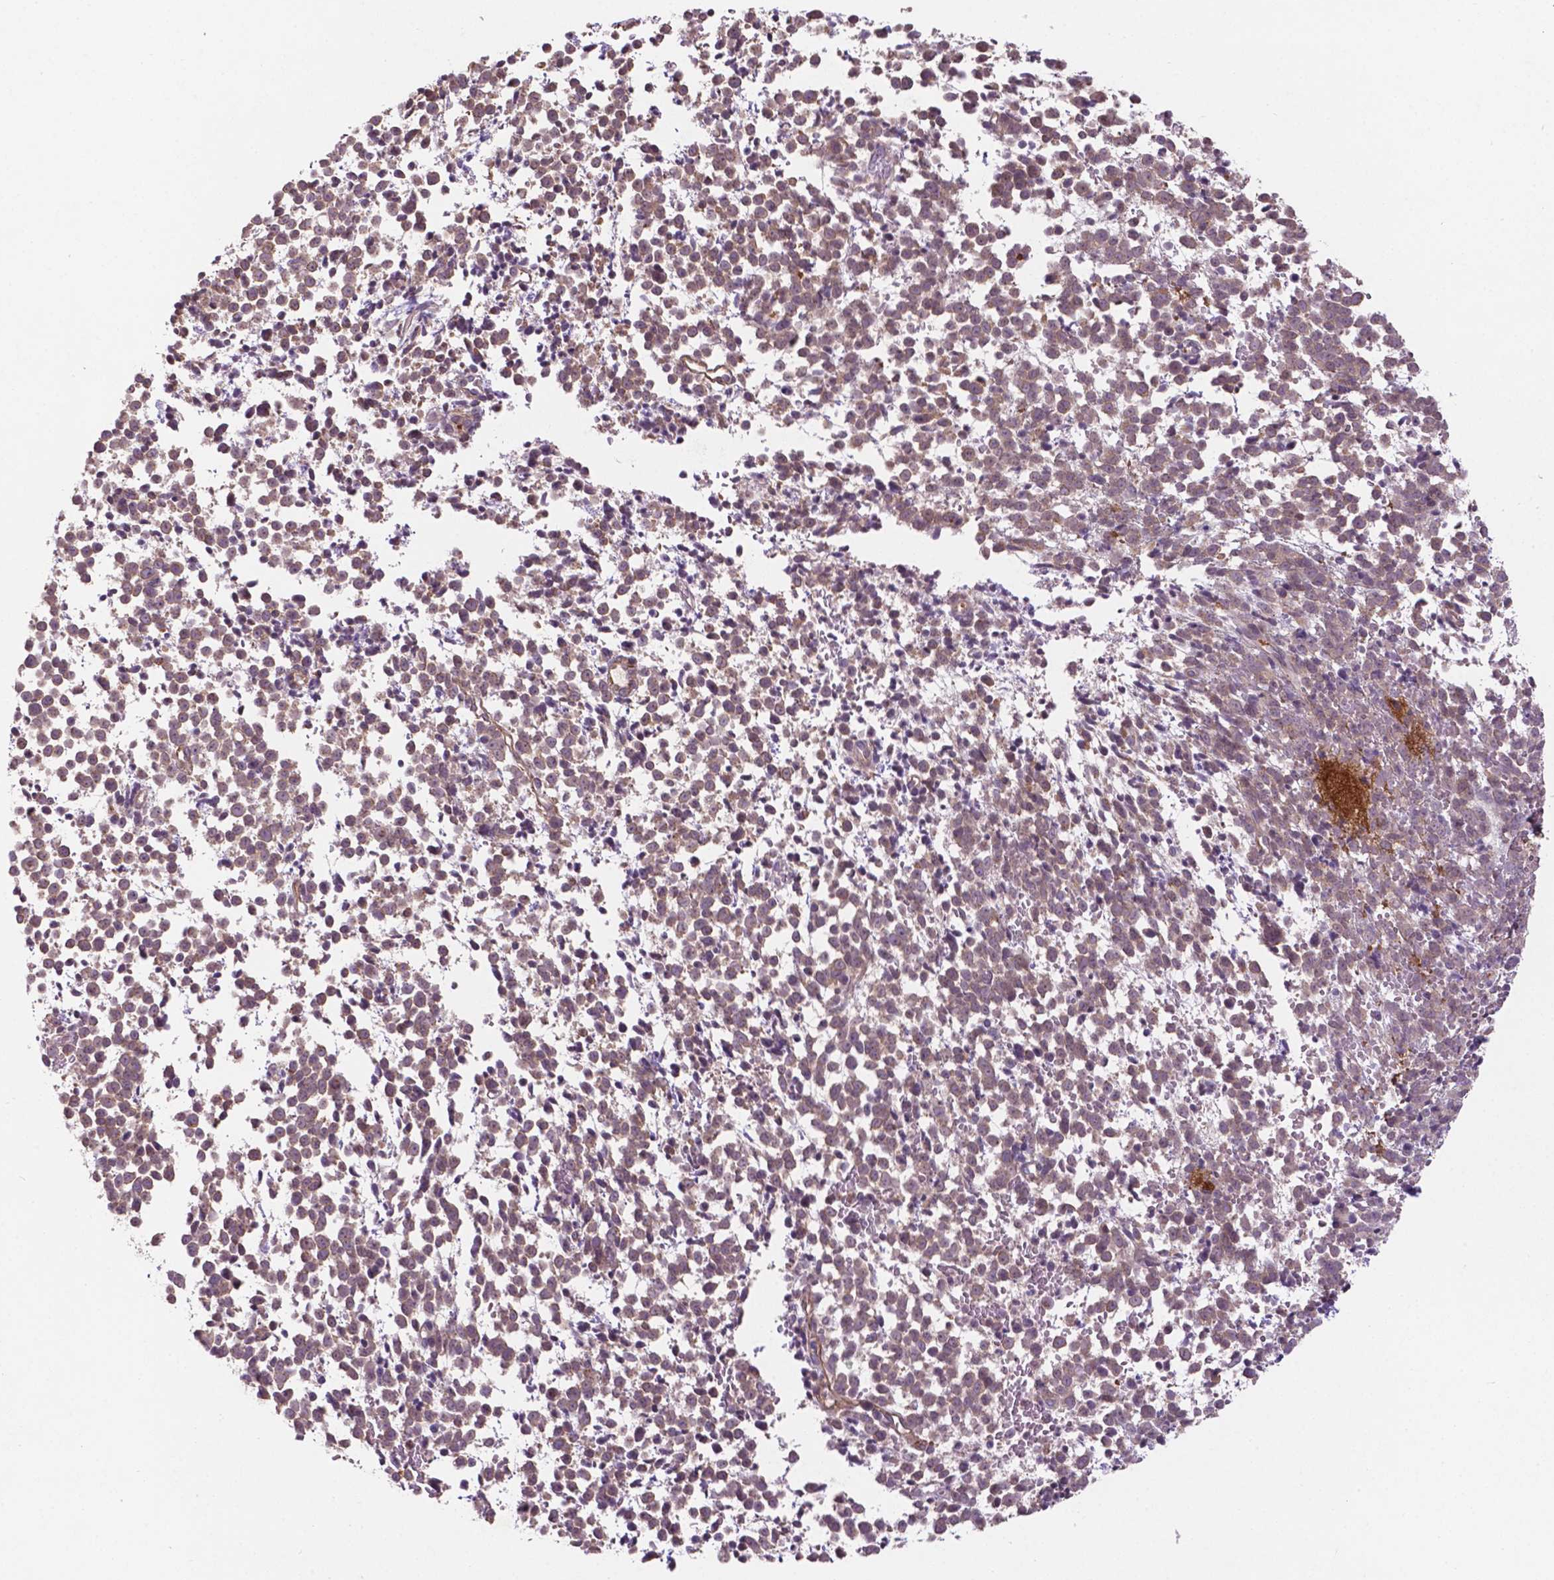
{"staining": {"intensity": "weak", "quantity": "25%-75%", "location": "cytoplasmic/membranous"}, "tissue": "melanoma", "cell_type": "Tumor cells", "image_type": "cancer", "snomed": [{"axis": "morphology", "description": "Malignant melanoma, NOS"}, {"axis": "topography", "description": "Skin"}], "caption": "Melanoma stained for a protein demonstrates weak cytoplasmic/membranous positivity in tumor cells.", "gene": "ARL5C", "patient": {"sex": "female", "age": 70}}